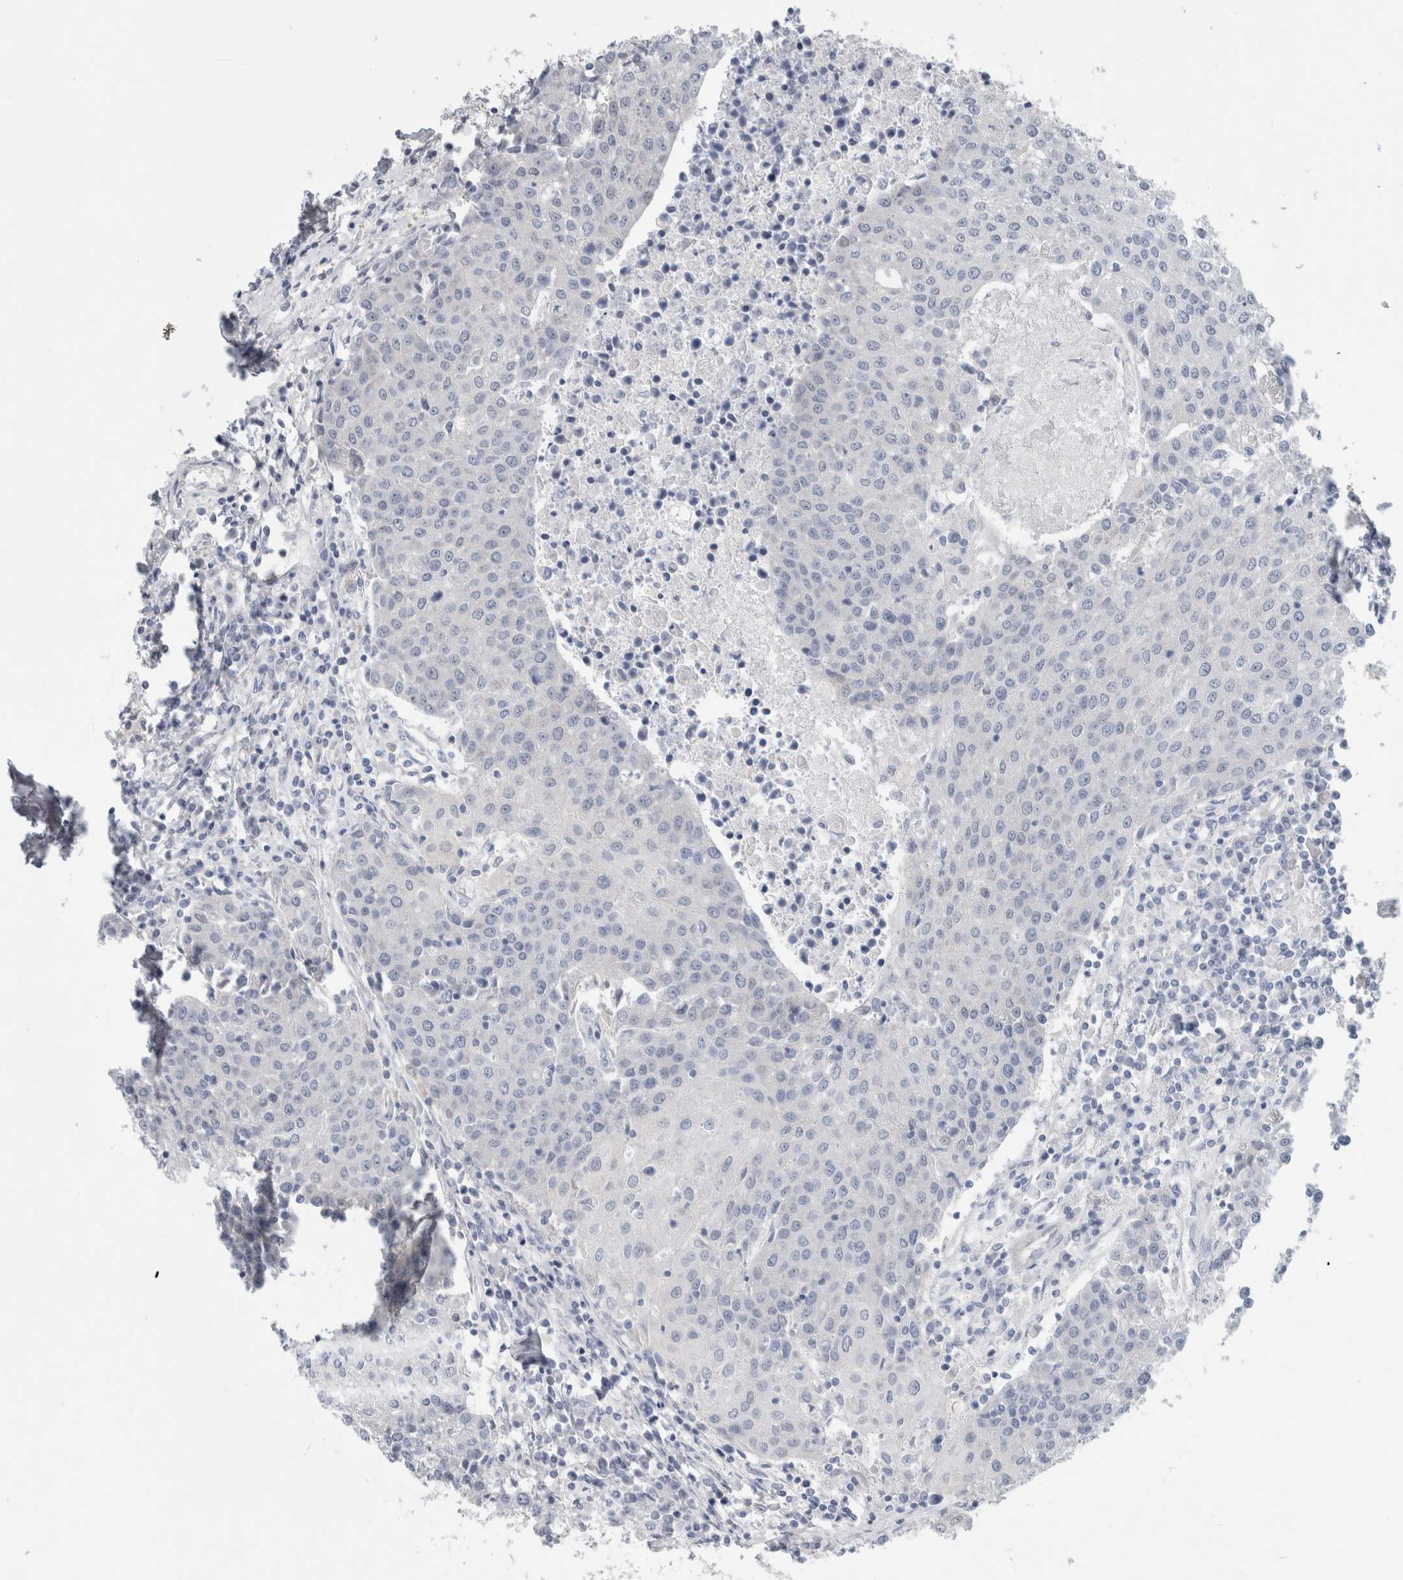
{"staining": {"intensity": "negative", "quantity": "none", "location": "none"}, "tissue": "urothelial cancer", "cell_type": "Tumor cells", "image_type": "cancer", "snomed": [{"axis": "morphology", "description": "Urothelial carcinoma, High grade"}, {"axis": "topography", "description": "Urinary bladder"}], "caption": "The histopathology image reveals no staining of tumor cells in urothelial carcinoma (high-grade).", "gene": "CASP6", "patient": {"sex": "female", "age": 85}}